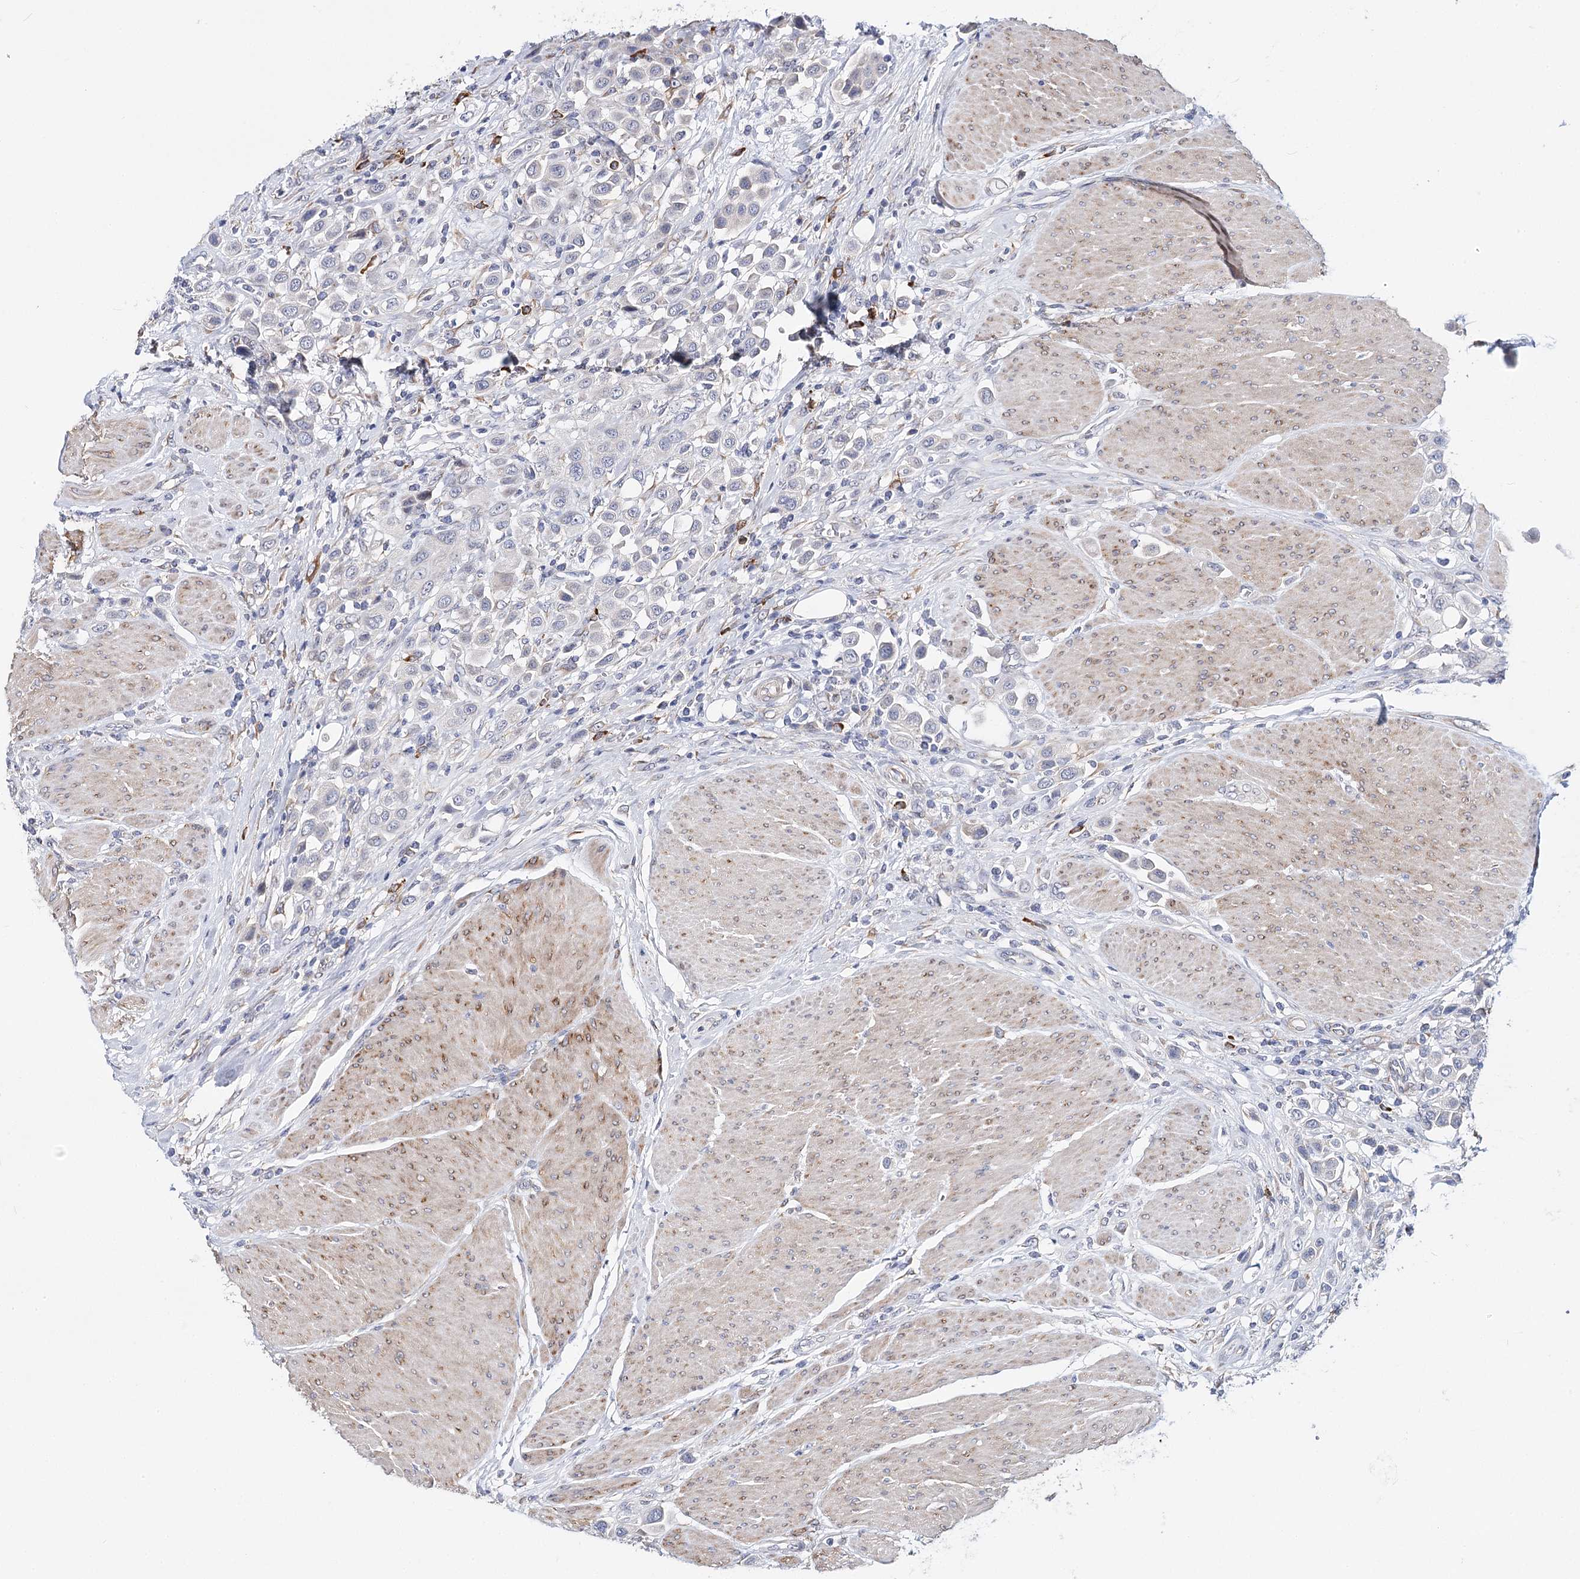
{"staining": {"intensity": "negative", "quantity": "none", "location": "none"}, "tissue": "urothelial cancer", "cell_type": "Tumor cells", "image_type": "cancer", "snomed": [{"axis": "morphology", "description": "Urothelial carcinoma, High grade"}, {"axis": "topography", "description": "Urinary bladder"}], "caption": "Human high-grade urothelial carcinoma stained for a protein using IHC reveals no expression in tumor cells.", "gene": "TEX12", "patient": {"sex": "male", "age": 50}}